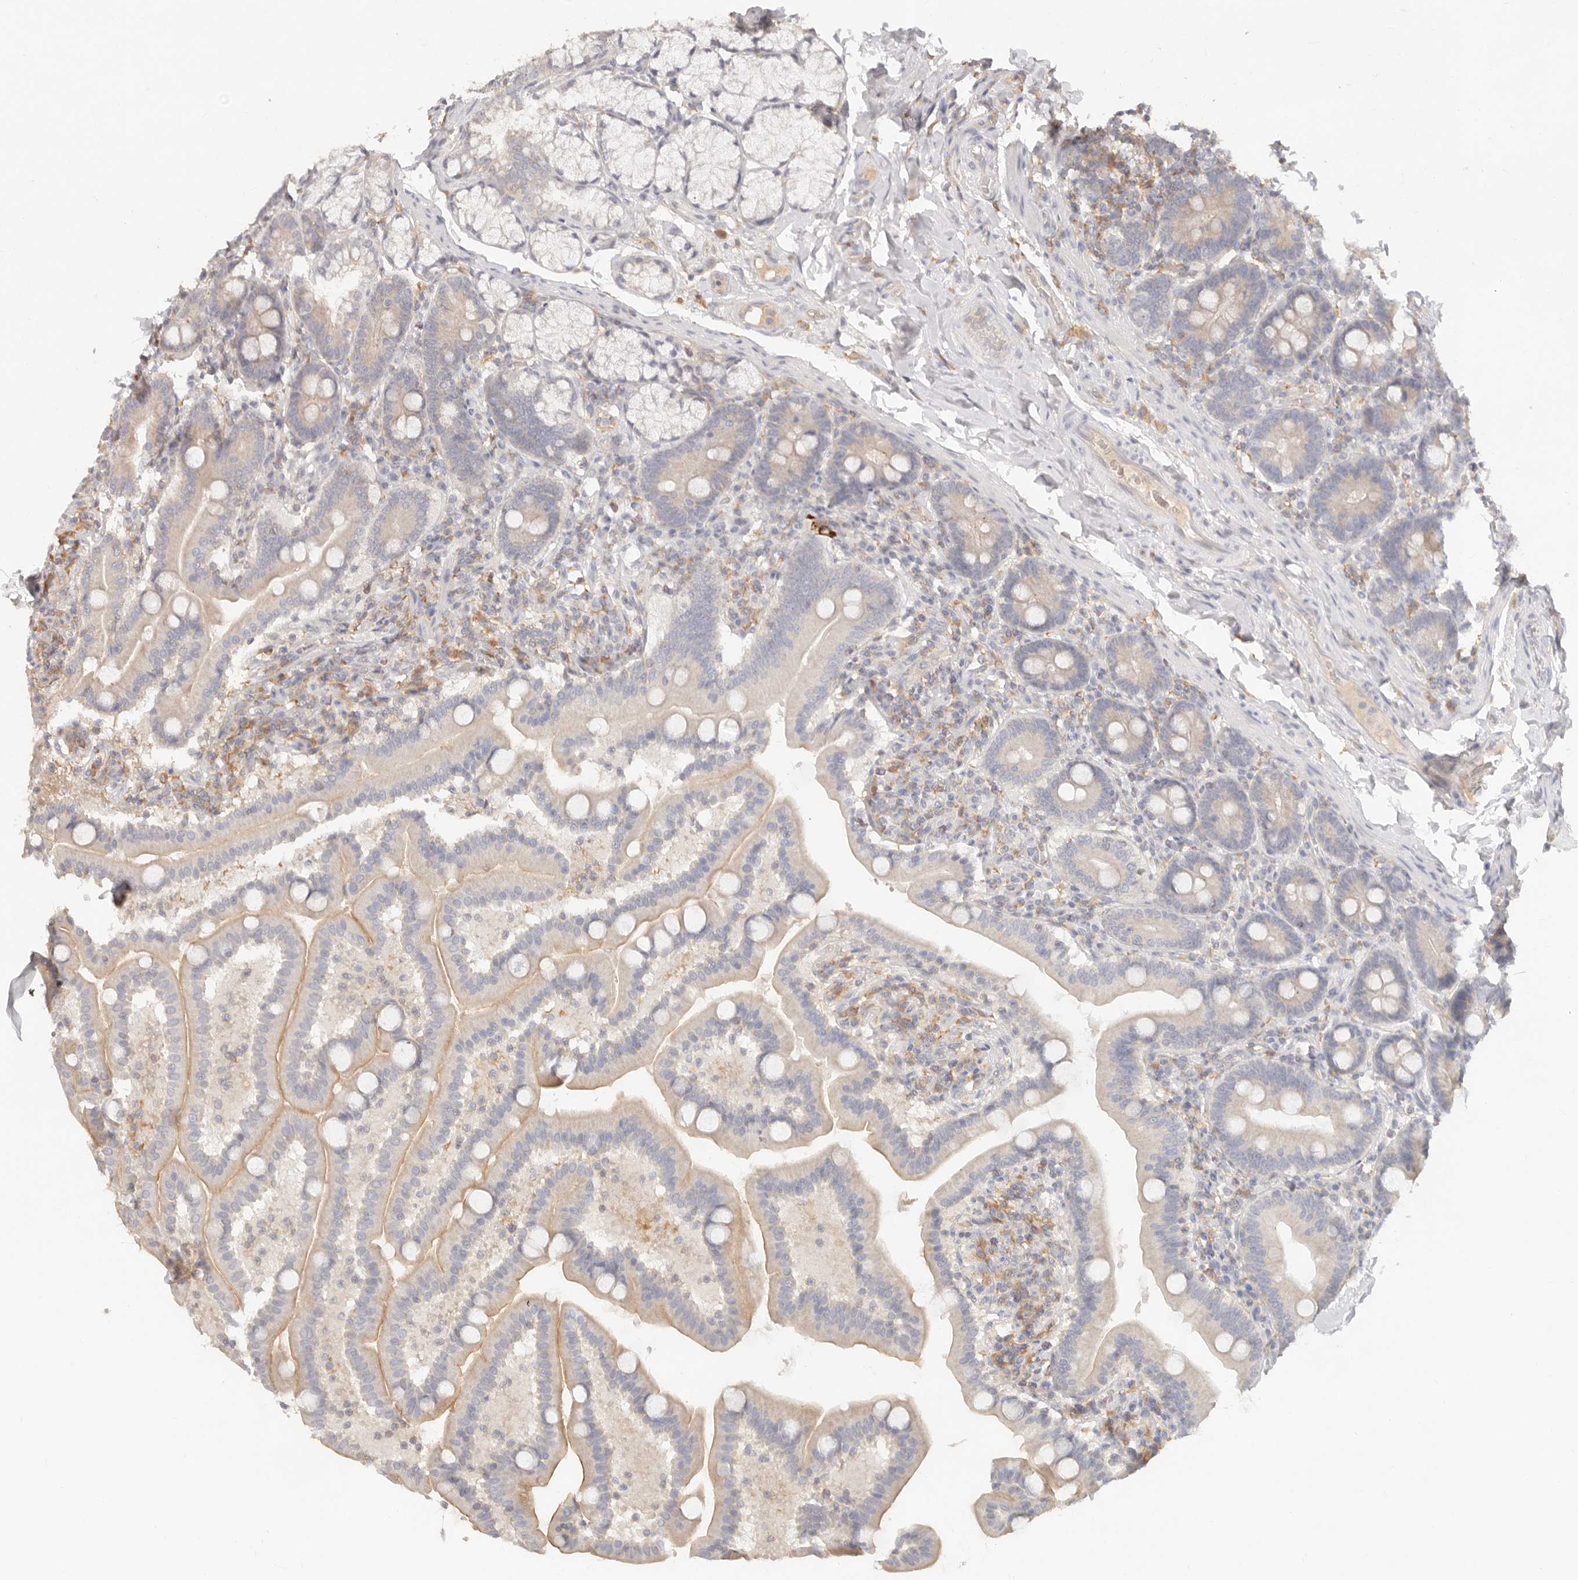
{"staining": {"intensity": "moderate", "quantity": "<25%", "location": "cytoplasmic/membranous"}, "tissue": "duodenum", "cell_type": "Glandular cells", "image_type": "normal", "snomed": [{"axis": "morphology", "description": "Normal tissue, NOS"}, {"axis": "topography", "description": "Duodenum"}], "caption": "Immunohistochemical staining of normal human duodenum demonstrates low levels of moderate cytoplasmic/membranous staining in about <25% of glandular cells.", "gene": "NECAP2", "patient": {"sex": "male", "age": 54}}